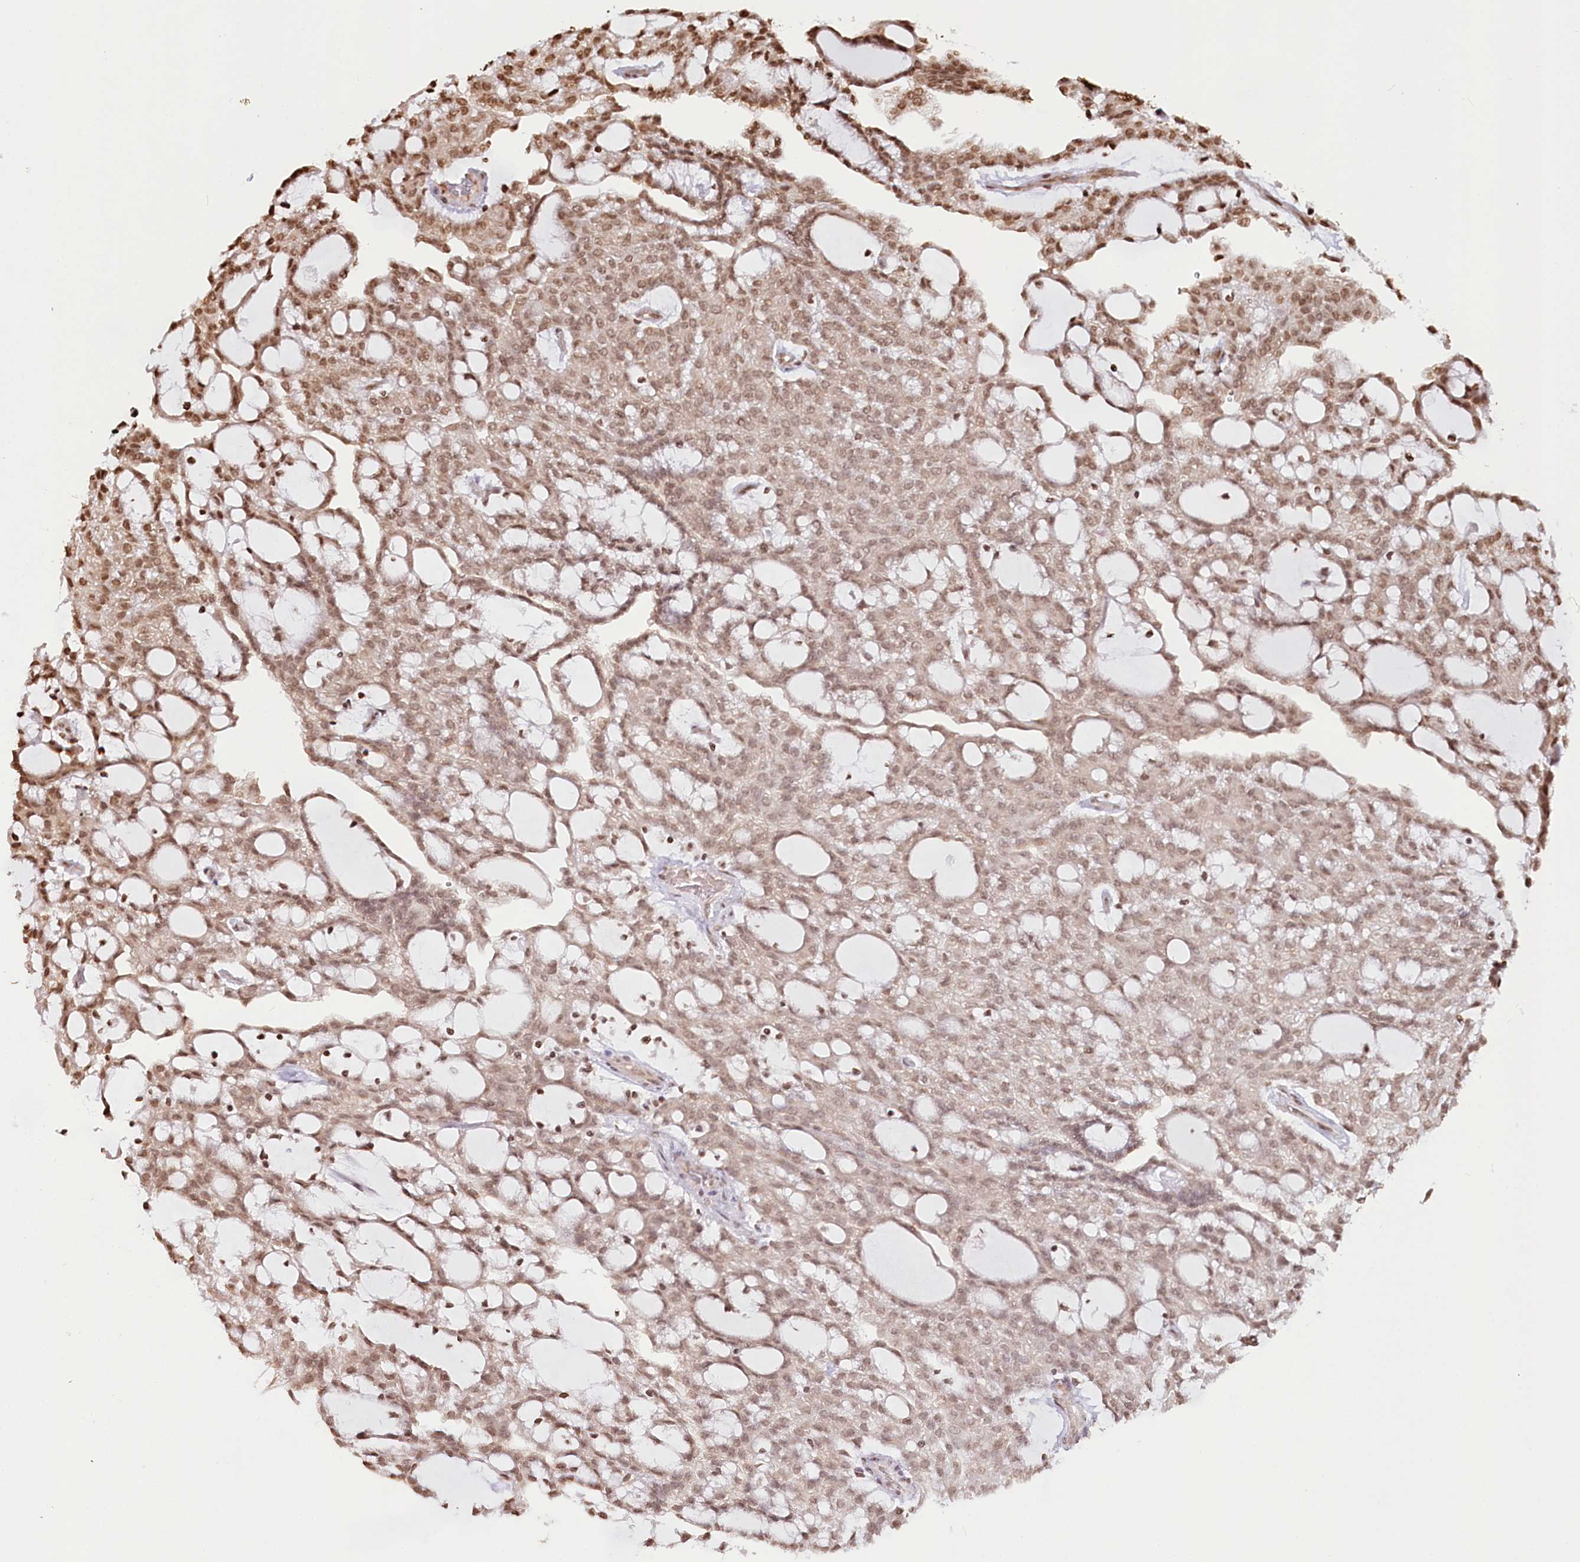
{"staining": {"intensity": "moderate", "quantity": ">75%", "location": "nuclear"}, "tissue": "renal cancer", "cell_type": "Tumor cells", "image_type": "cancer", "snomed": [{"axis": "morphology", "description": "Adenocarcinoma, NOS"}, {"axis": "topography", "description": "Kidney"}], "caption": "Renal cancer (adenocarcinoma) stained with a brown dye displays moderate nuclear positive staining in about >75% of tumor cells.", "gene": "FAM13A", "patient": {"sex": "male", "age": 63}}